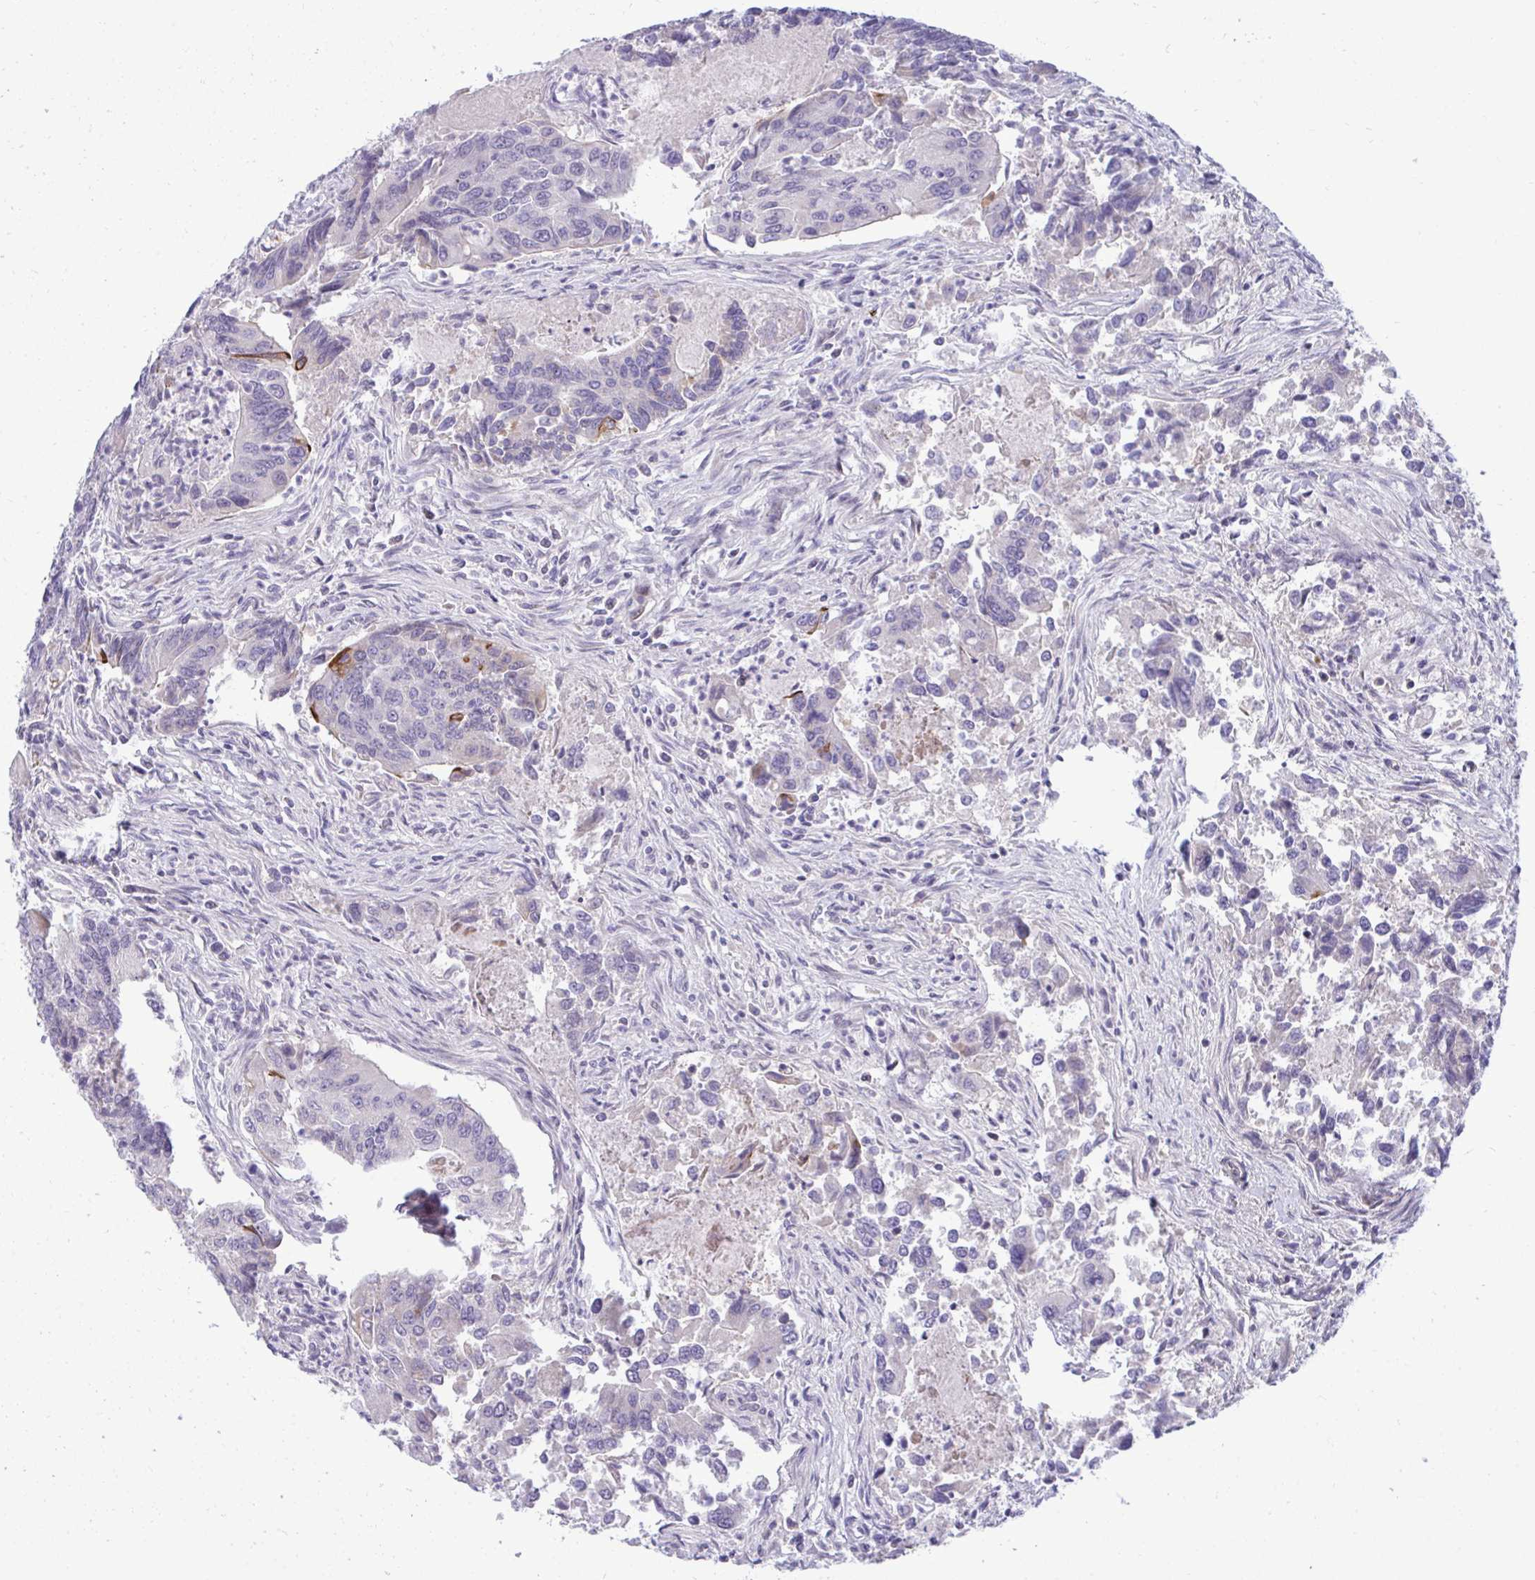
{"staining": {"intensity": "strong", "quantity": "<25%", "location": "cytoplasmic/membranous"}, "tissue": "colorectal cancer", "cell_type": "Tumor cells", "image_type": "cancer", "snomed": [{"axis": "morphology", "description": "Adenocarcinoma, NOS"}, {"axis": "topography", "description": "Colon"}], "caption": "Strong cytoplasmic/membranous protein positivity is appreciated in approximately <25% of tumor cells in adenocarcinoma (colorectal).", "gene": "EPOP", "patient": {"sex": "female", "age": 67}}